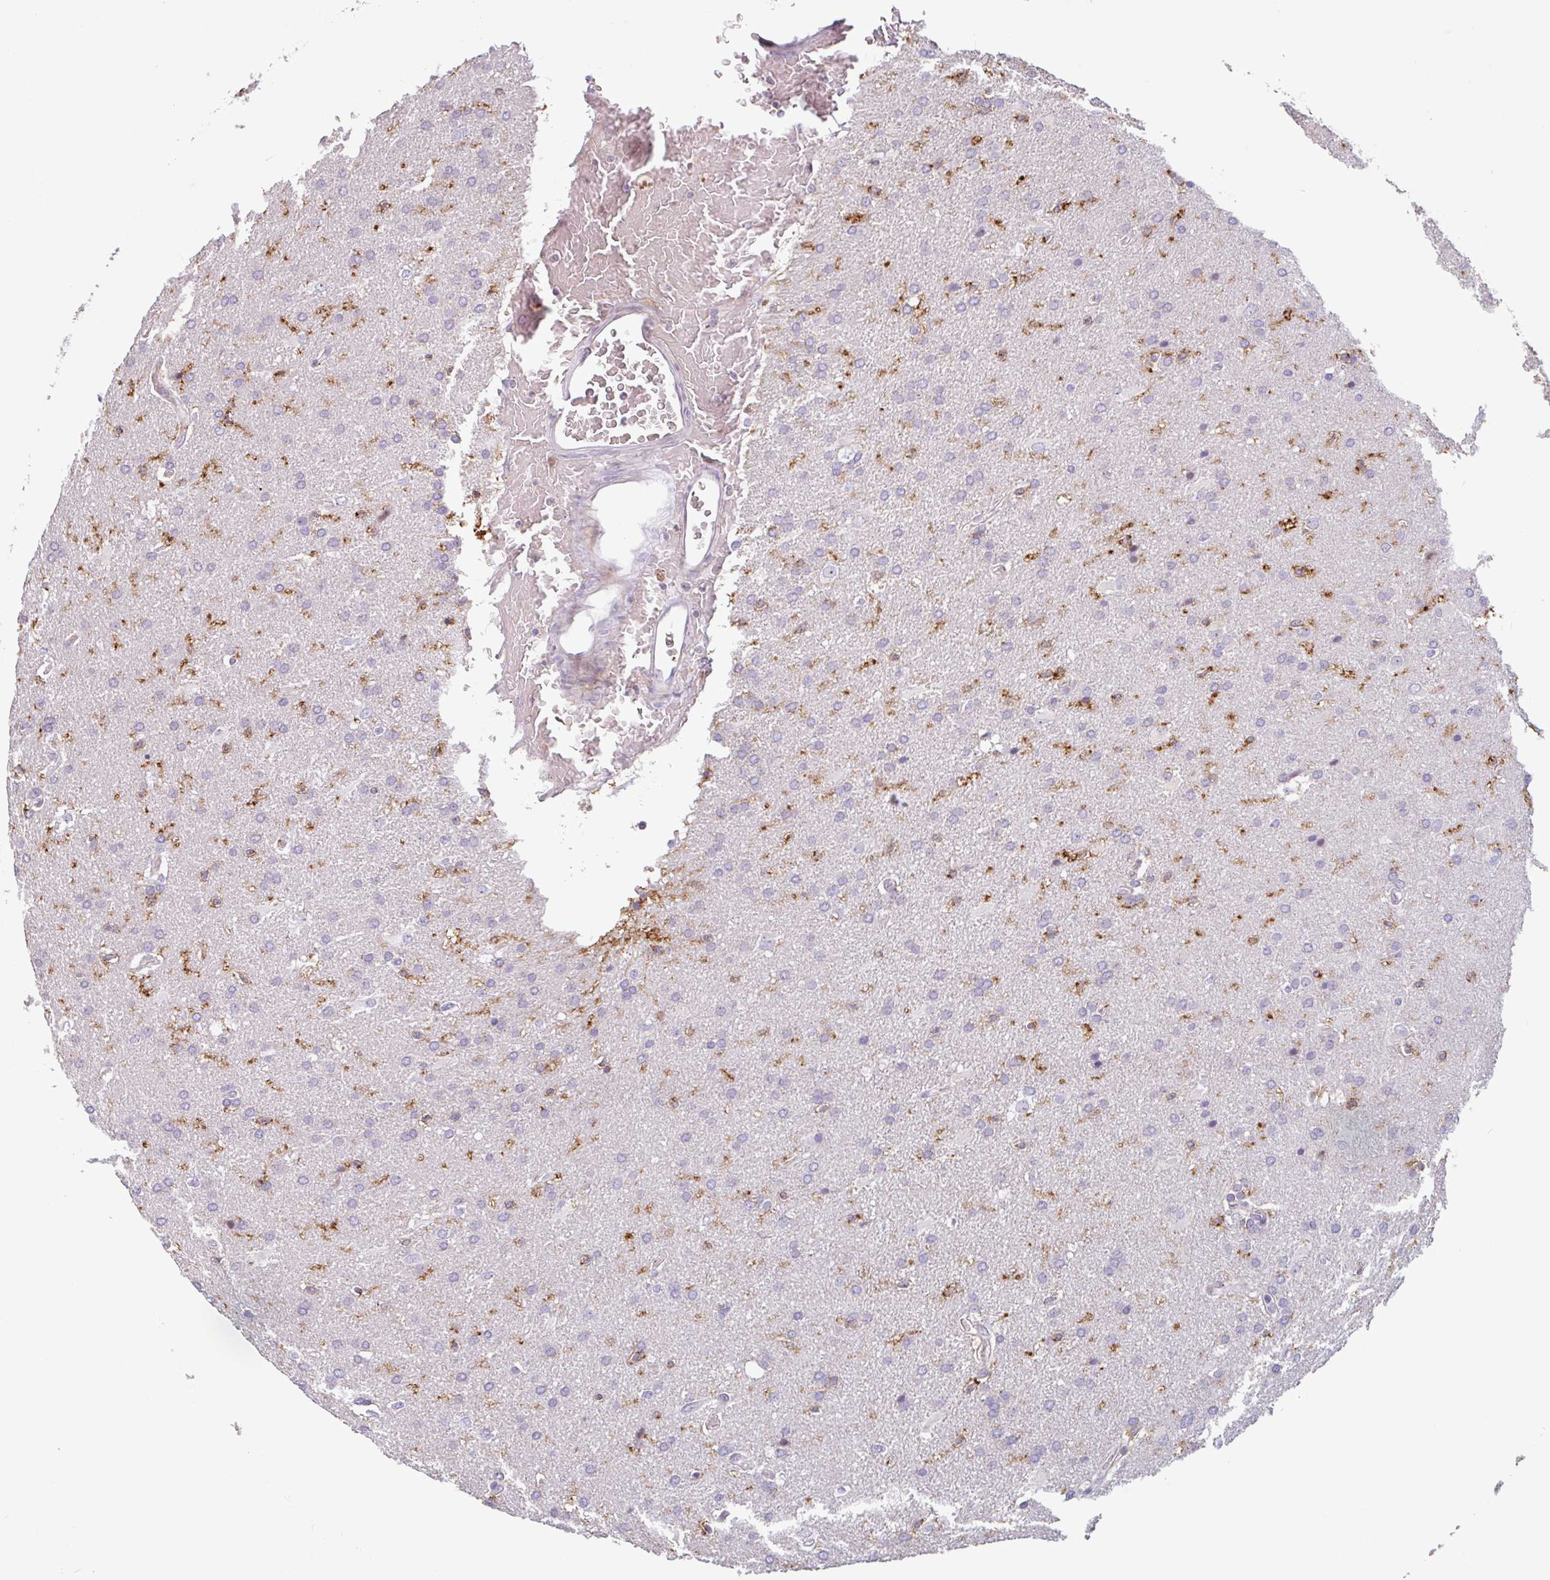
{"staining": {"intensity": "negative", "quantity": "none", "location": "none"}, "tissue": "glioma", "cell_type": "Tumor cells", "image_type": "cancer", "snomed": [{"axis": "morphology", "description": "Glioma, malignant, High grade"}, {"axis": "topography", "description": "Brain"}], "caption": "The histopathology image shows no significant expression in tumor cells of malignant high-grade glioma.", "gene": "TMEM119", "patient": {"sex": "male", "age": 56}}